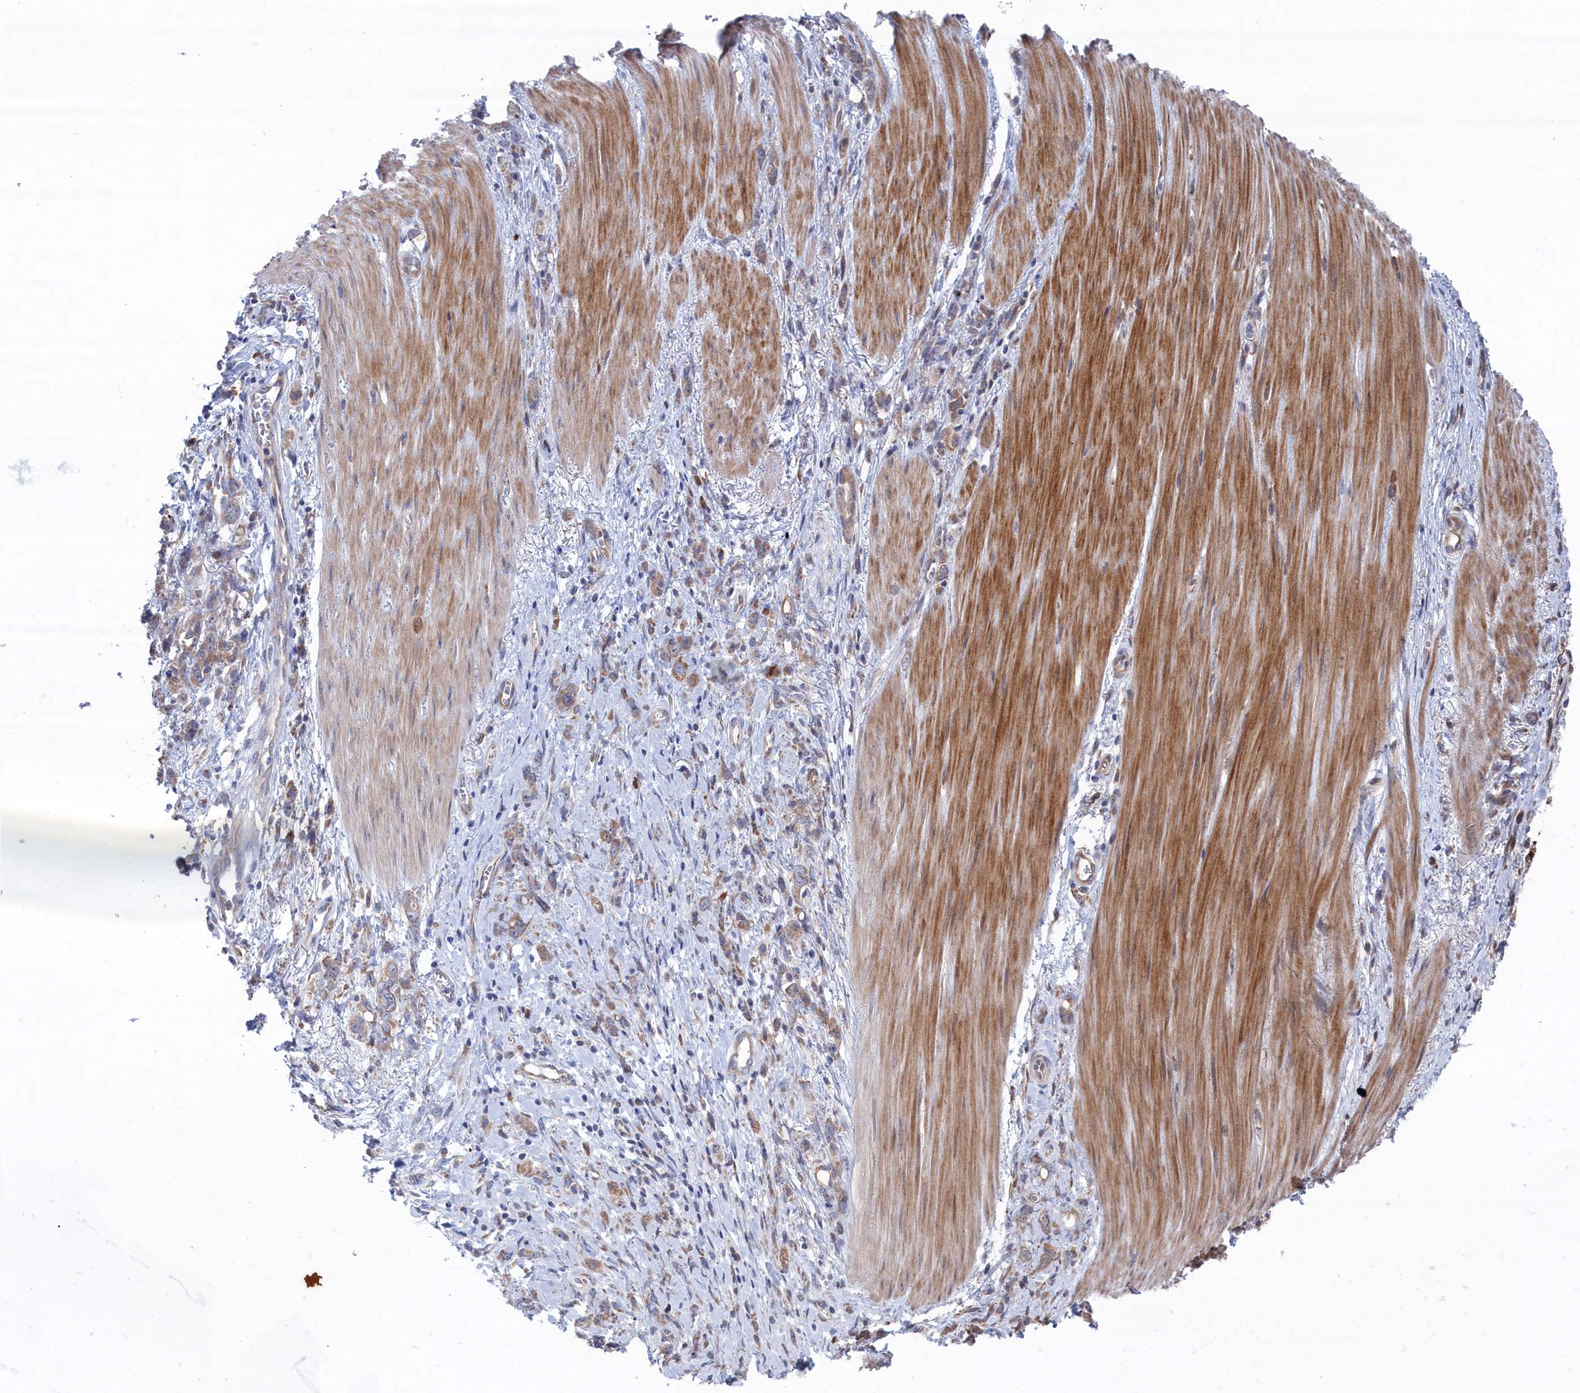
{"staining": {"intensity": "moderate", "quantity": "25%-75%", "location": "cytoplasmic/membranous"}, "tissue": "stomach cancer", "cell_type": "Tumor cells", "image_type": "cancer", "snomed": [{"axis": "morphology", "description": "Adenocarcinoma, NOS"}, {"axis": "topography", "description": "Stomach"}], "caption": "IHC histopathology image of neoplastic tissue: adenocarcinoma (stomach) stained using immunohistochemistry demonstrates medium levels of moderate protein expression localized specifically in the cytoplasmic/membranous of tumor cells, appearing as a cytoplasmic/membranous brown color.", "gene": "BPIFB6", "patient": {"sex": "female", "age": 76}}